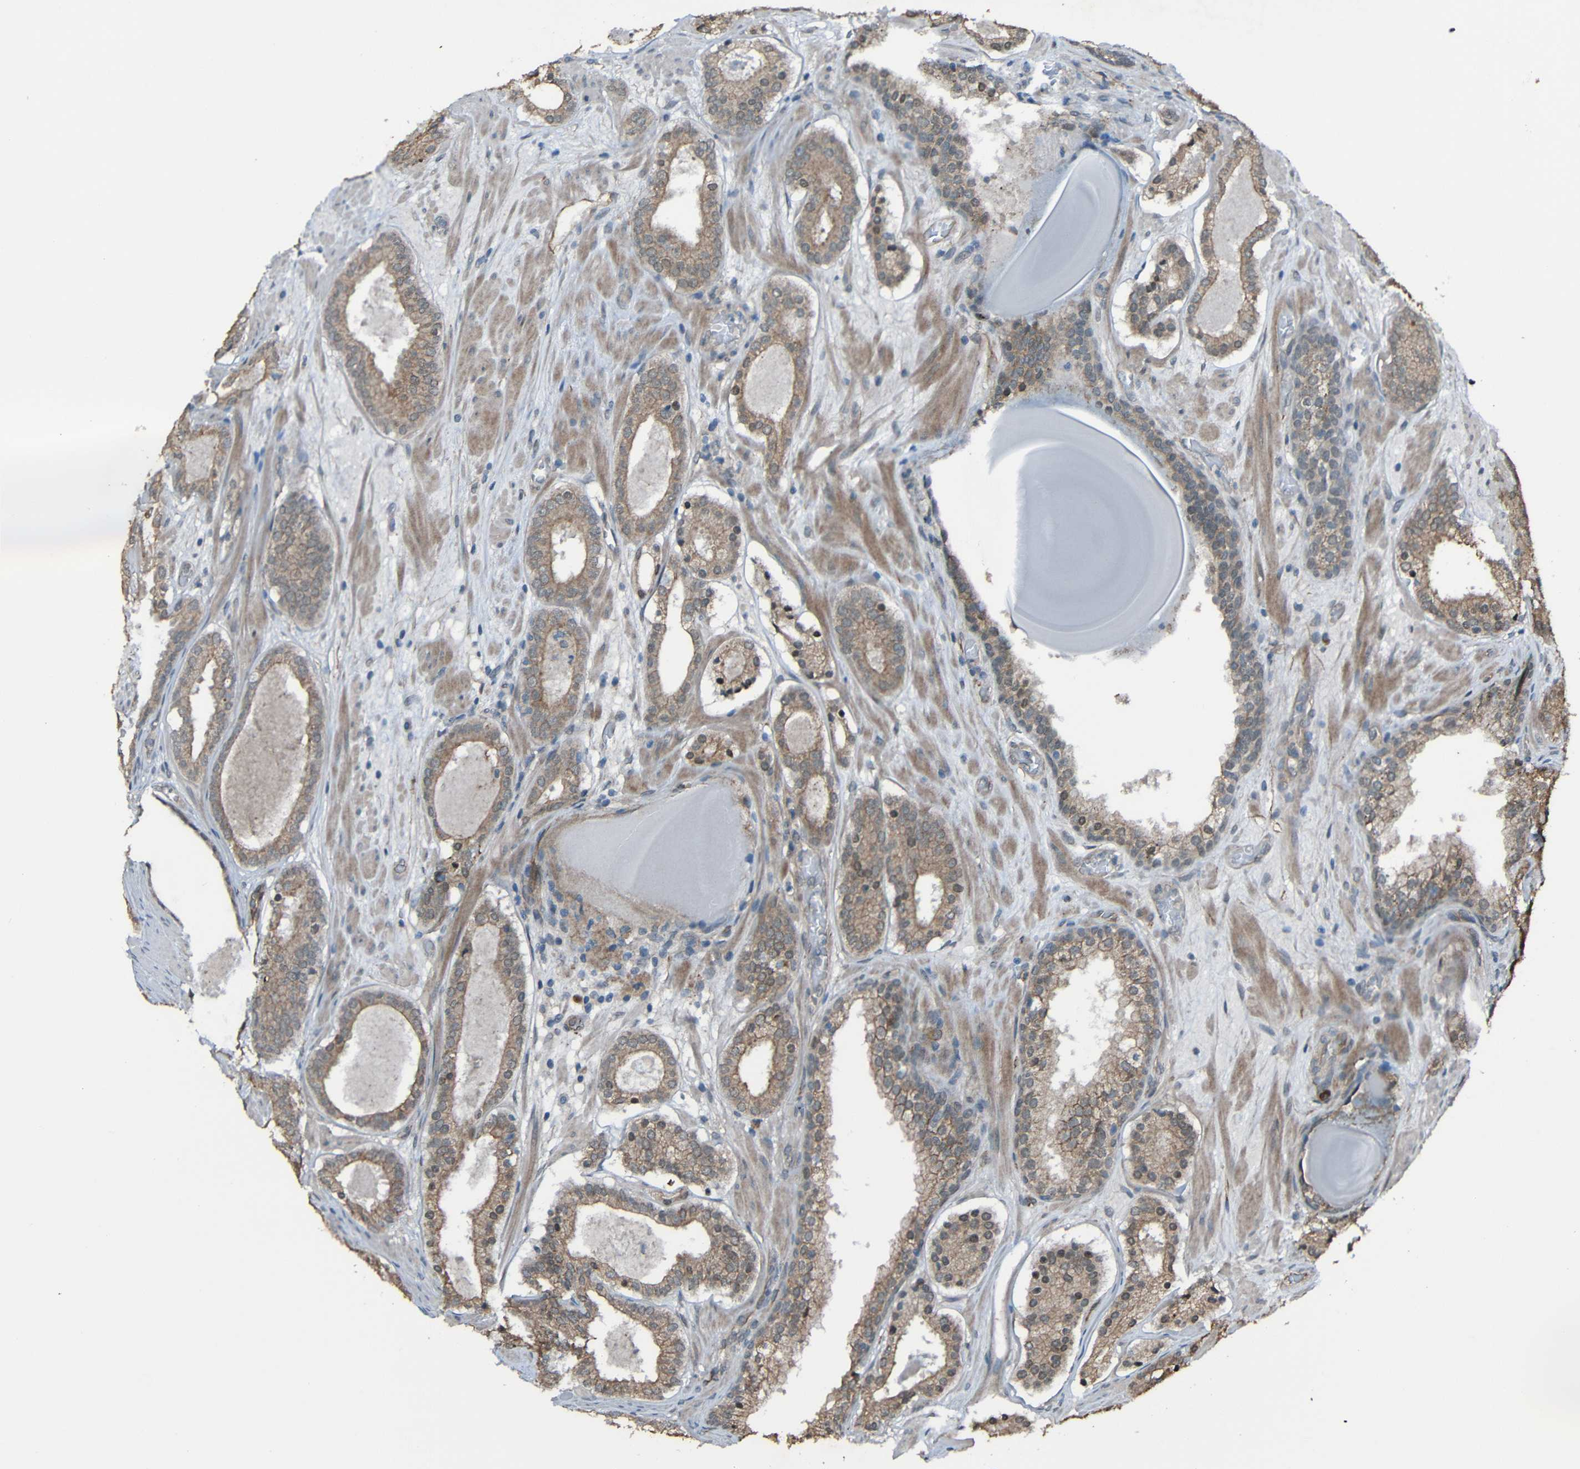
{"staining": {"intensity": "weak", "quantity": ">75%", "location": "cytoplasmic/membranous"}, "tissue": "prostate cancer", "cell_type": "Tumor cells", "image_type": "cancer", "snomed": [{"axis": "morphology", "description": "Adenocarcinoma, Low grade"}, {"axis": "topography", "description": "Prostate"}], "caption": "Immunohistochemistry of human low-grade adenocarcinoma (prostate) shows low levels of weak cytoplasmic/membranous expression in about >75% of tumor cells. (DAB (3,3'-diaminobenzidine) = brown stain, brightfield microscopy at high magnification).", "gene": "LGR5", "patient": {"sex": "male", "age": 69}}